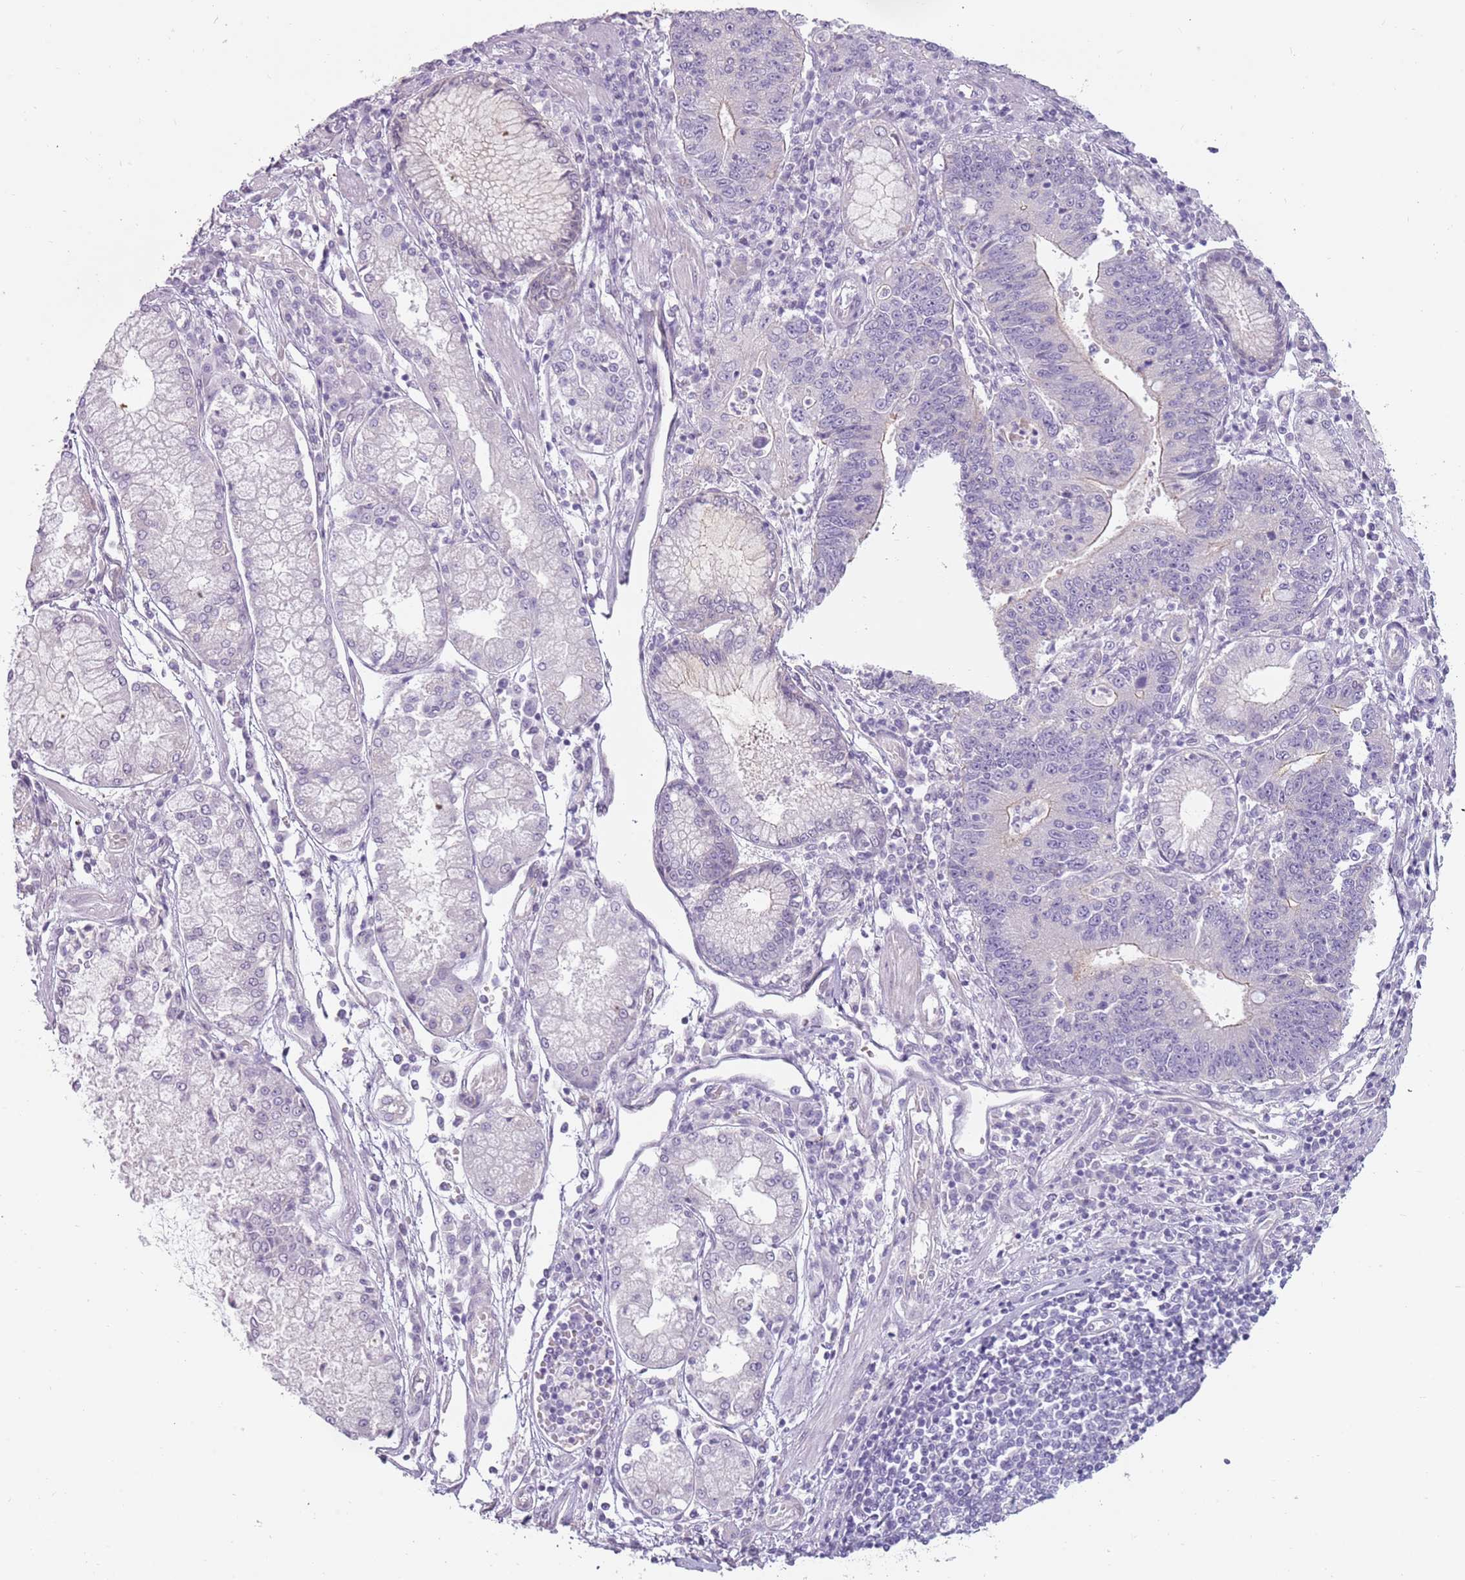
{"staining": {"intensity": "negative", "quantity": "none", "location": "none"}, "tissue": "stomach cancer", "cell_type": "Tumor cells", "image_type": "cancer", "snomed": [{"axis": "morphology", "description": "Adenocarcinoma, NOS"}, {"axis": "topography", "description": "Stomach"}], "caption": "Human adenocarcinoma (stomach) stained for a protein using immunohistochemistry (IHC) exhibits no staining in tumor cells.", "gene": "RFX2", "patient": {"sex": "male", "age": 59}}